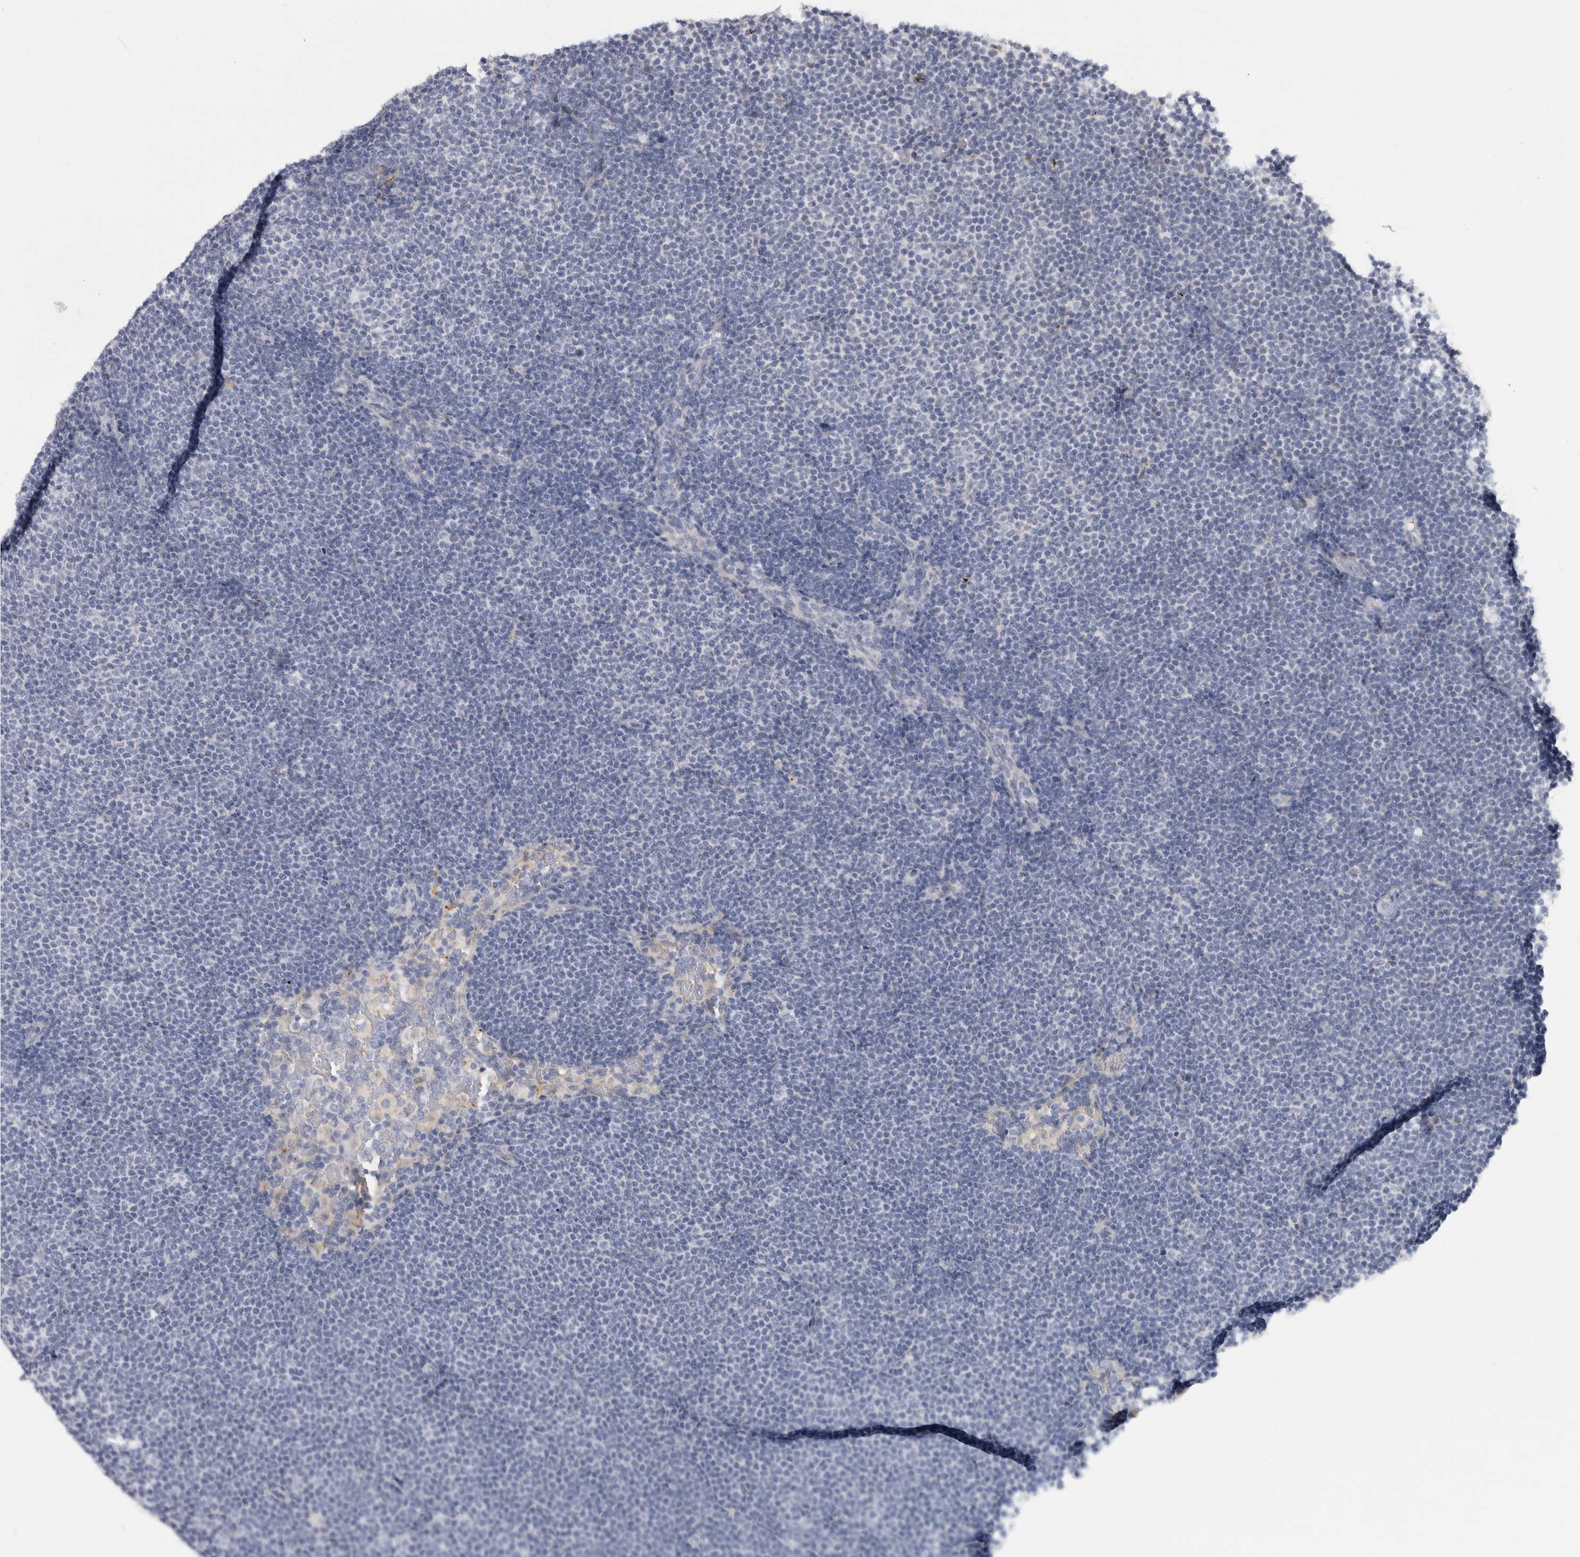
{"staining": {"intensity": "negative", "quantity": "none", "location": "none"}, "tissue": "lymphoma", "cell_type": "Tumor cells", "image_type": "cancer", "snomed": [{"axis": "morphology", "description": "Malignant lymphoma, non-Hodgkin's type, Low grade"}, {"axis": "topography", "description": "Lymph node"}], "caption": "DAB (3,3'-diaminobenzidine) immunohistochemical staining of malignant lymphoma, non-Hodgkin's type (low-grade) shows no significant staining in tumor cells.", "gene": "DNAJC24", "patient": {"sex": "female", "age": 53}}